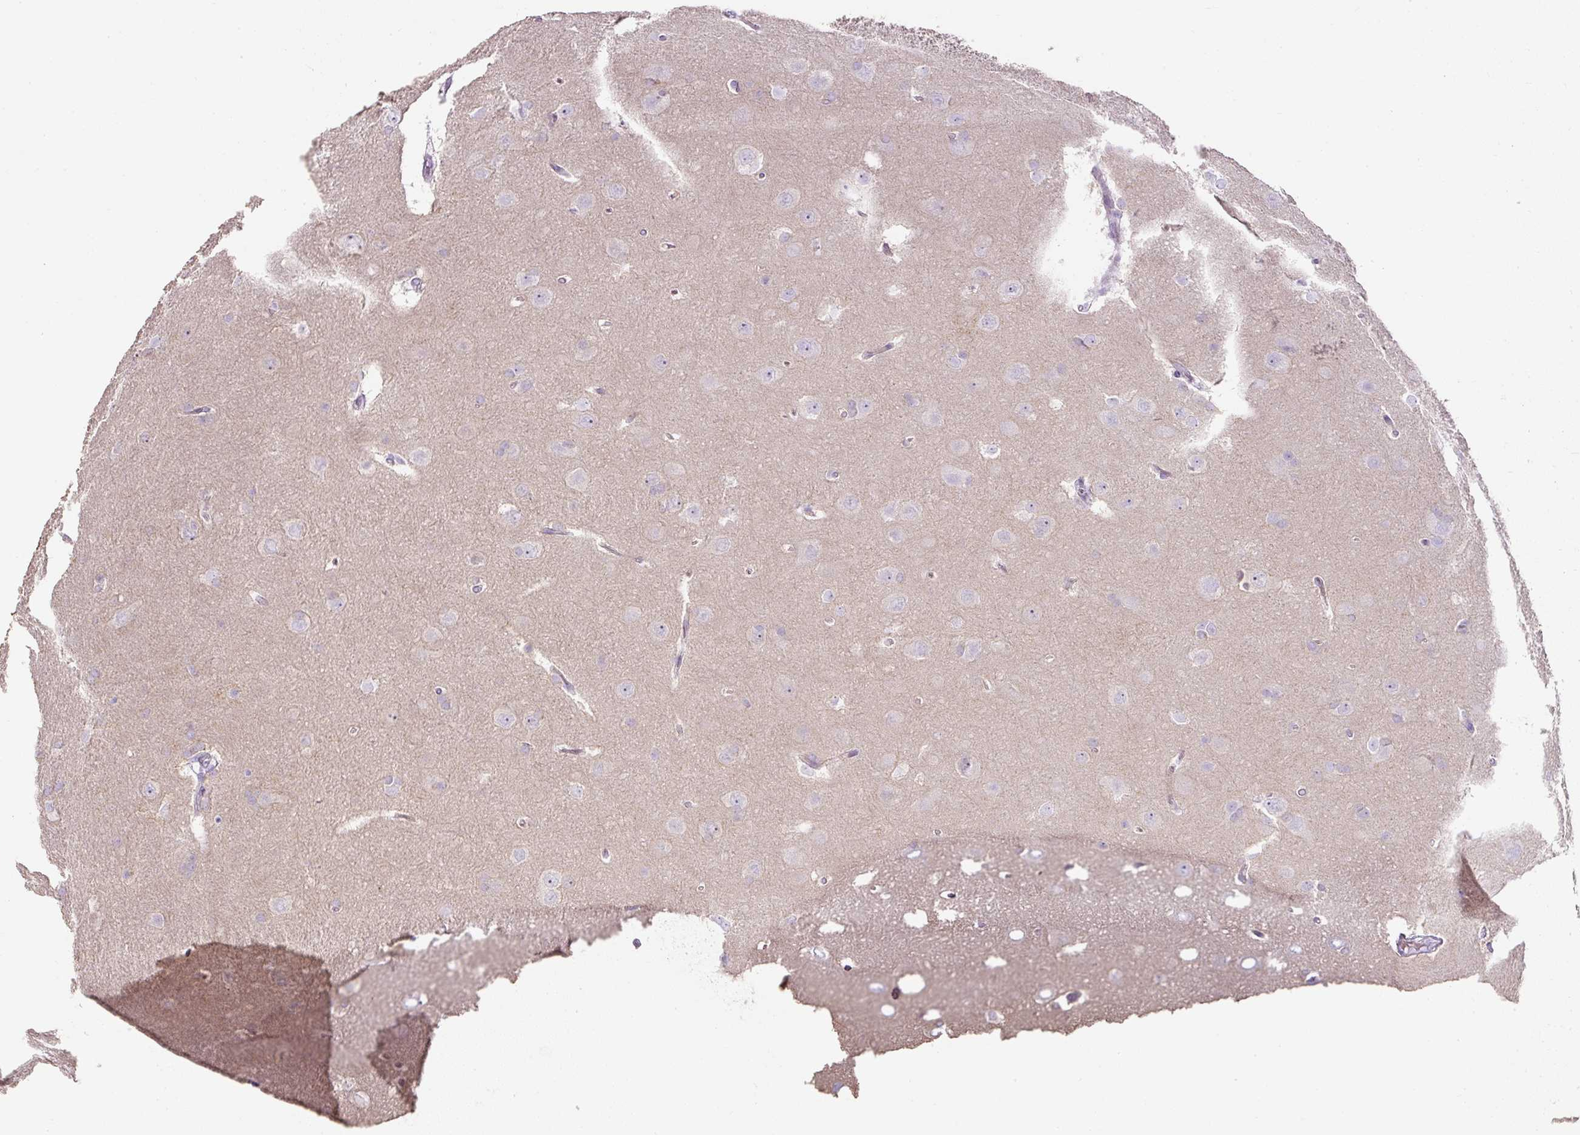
{"staining": {"intensity": "negative", "quantity": "none", "location": "none"}, "tissue": "glioma", "cell_type": "Tumor cells", "image_type": "cancer", "snomed": [{"axis": "morphology", "description": "Glioma, malignant, Low grade"}, {"axis": "topography", "description": "Brain"}], "caption": "A histopathology image of malignant glioma (low-grade) stained for a protein shows no brown staining in tumor cells.", "gene": "C2CD4C", "patient": {"sex": "female", "age": 32}}